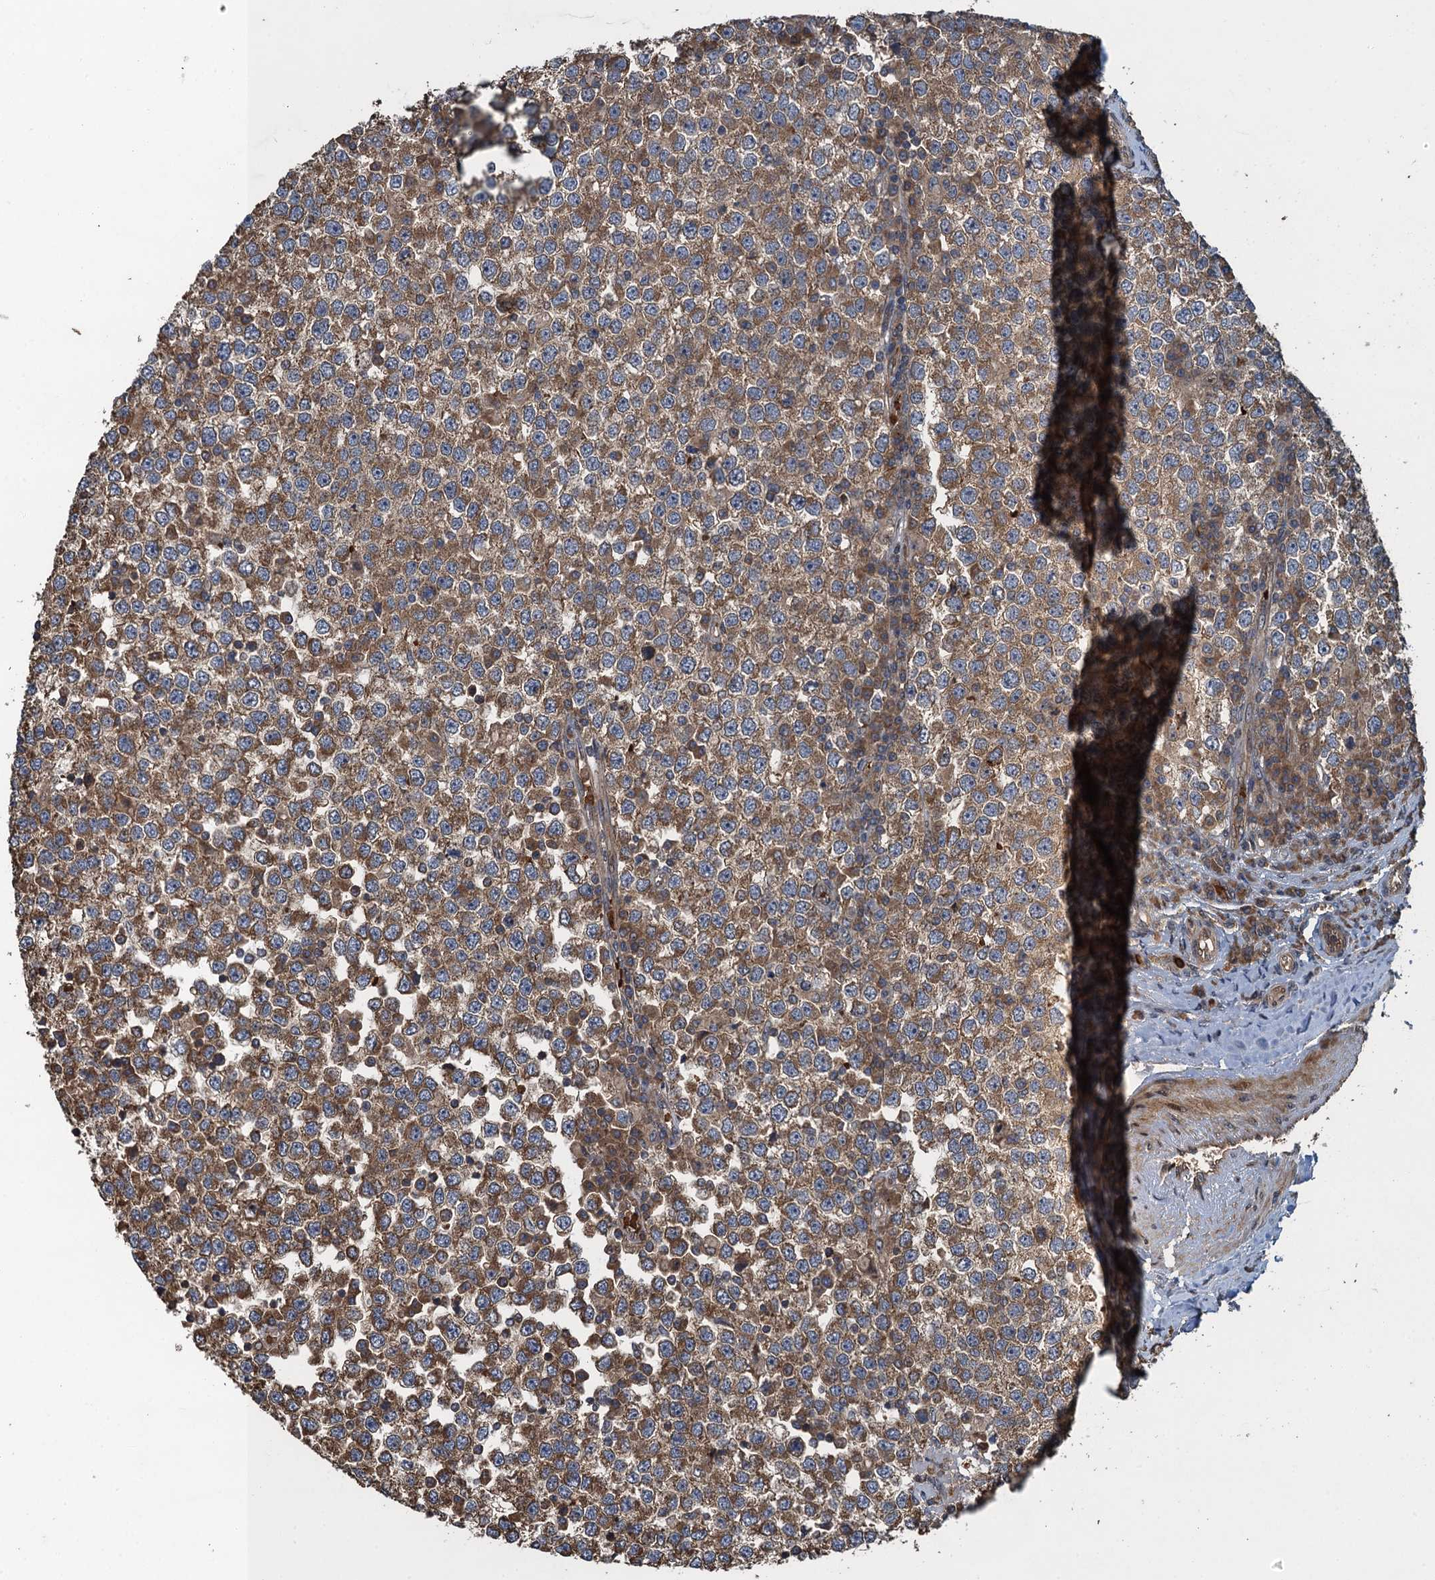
{"staining": {"intensity": "moderate", "quantity": ">75%", "location": "cytoplasmic/membranous"}, "tissue": "testis cancer", "cell_type": "Tumor cells", "image_type": "cancer", "snomed": [{"axis": "morphology", "description": "Seminoma, NOS"}, {"axis": "topography", "description": "Testis"}], "caption": "The immunohistochemical stain labels moderate cytoplasmic/membranous expression in tumor cells of testis seminoma tissue. (brown staining indicates protein expression, while blue staining denotes nuclei).", "gene": "SNX32", "patient": {"sex": "male", "age": 65}}